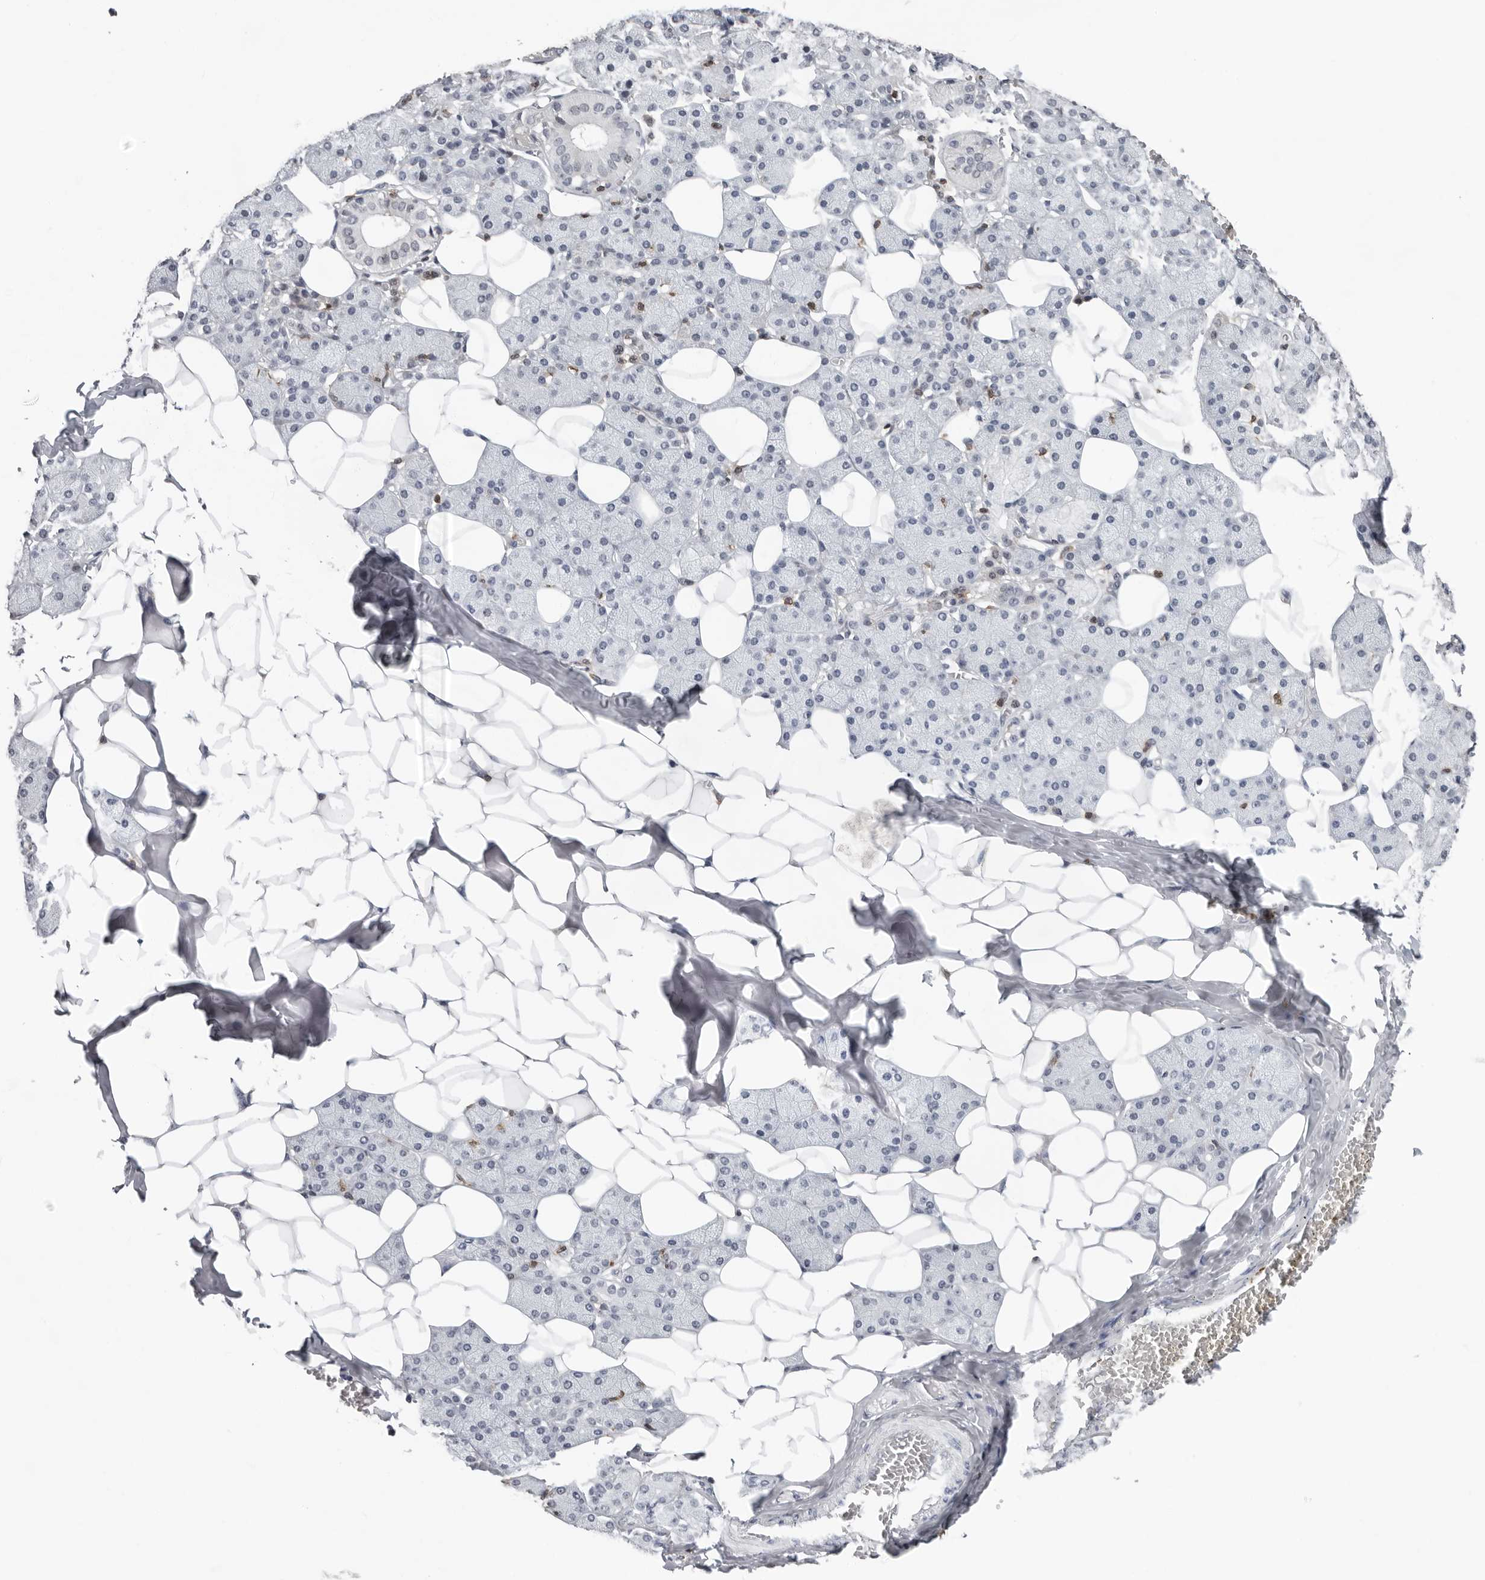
{"staining": {"intensity": "negative", "quantity": "none", "location": "none"}, "tissue": "salivary gland", "cell_type": "Glandular cells", "image_type": "normal", "snomed": [{"axis": "morphology", "description": "Normal tissue, NOS"}, {"axis": "topography", "description": "Salivary gland"}], "caption": "The IHC micrograph has no significant staining in glandular cells of salivary gland. (IHC, brightfield microscopy, high magnification).", "gene": "HSPH1", "patient": {"sex": "female", "age": 33}}